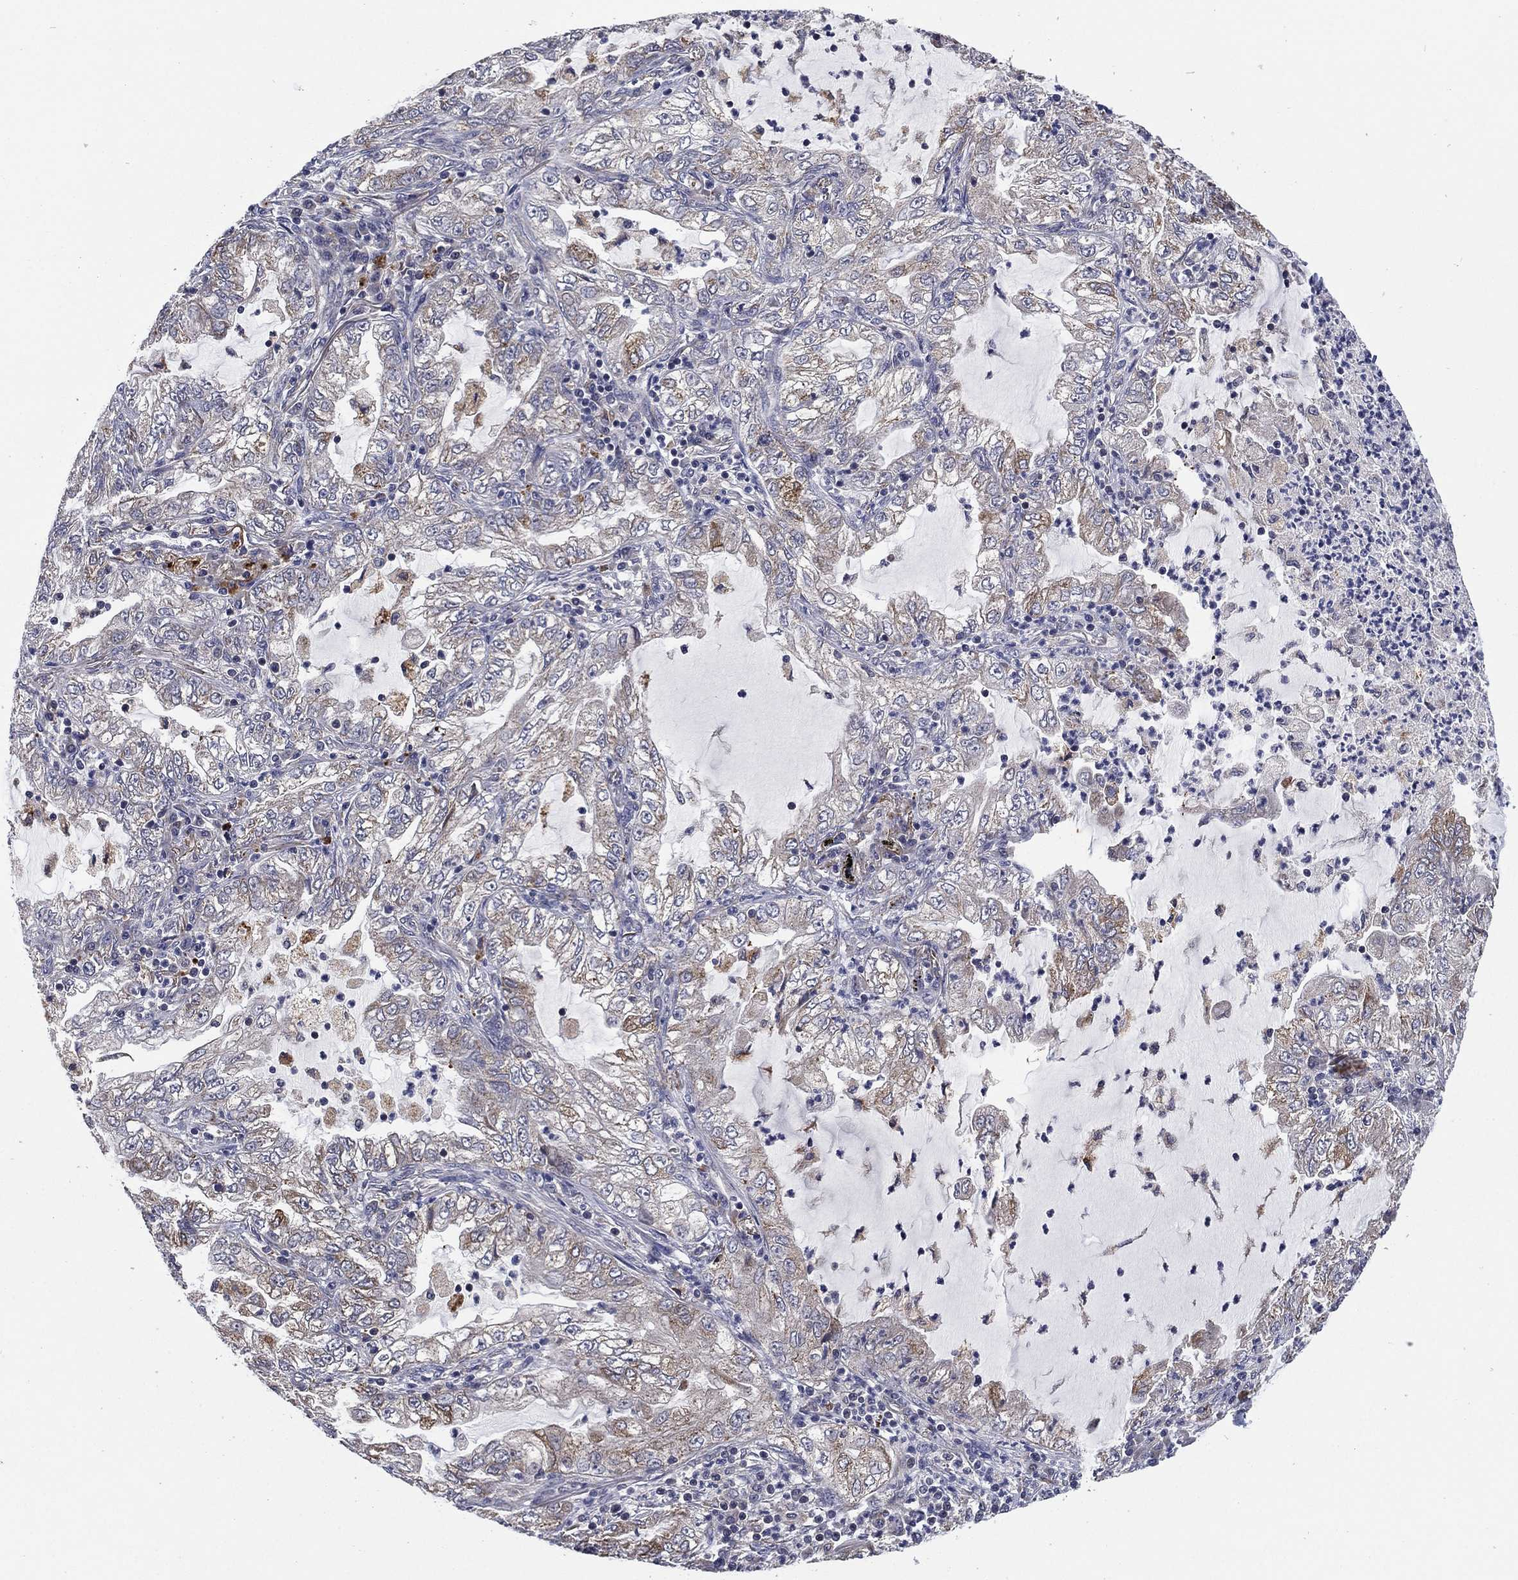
{"staining": {"intensity": "negative", "quantity": "none", "location": "none"}, "tissue": "lung cancer", "cell_type": "Tumor cells", "image_type": "cancer", "snomed": [{"axis": "morphology", "description": "Adenocarcinoma, NOS"}, {"axis": "topography", "description": "Lung"}], "caption": "A high-resolution micrograph shows IHC staining of lung cancer (adenocarcinoma), which demonstrates no significant expression in tumor cells. The staining was performed using DAB to visualize the protein expression in brown, while the nuclei were stained in blue with hematoxylin (Magnification: 20x).", "gene": "SELENOO", "patient": {"sex": "female", "age": 73}}